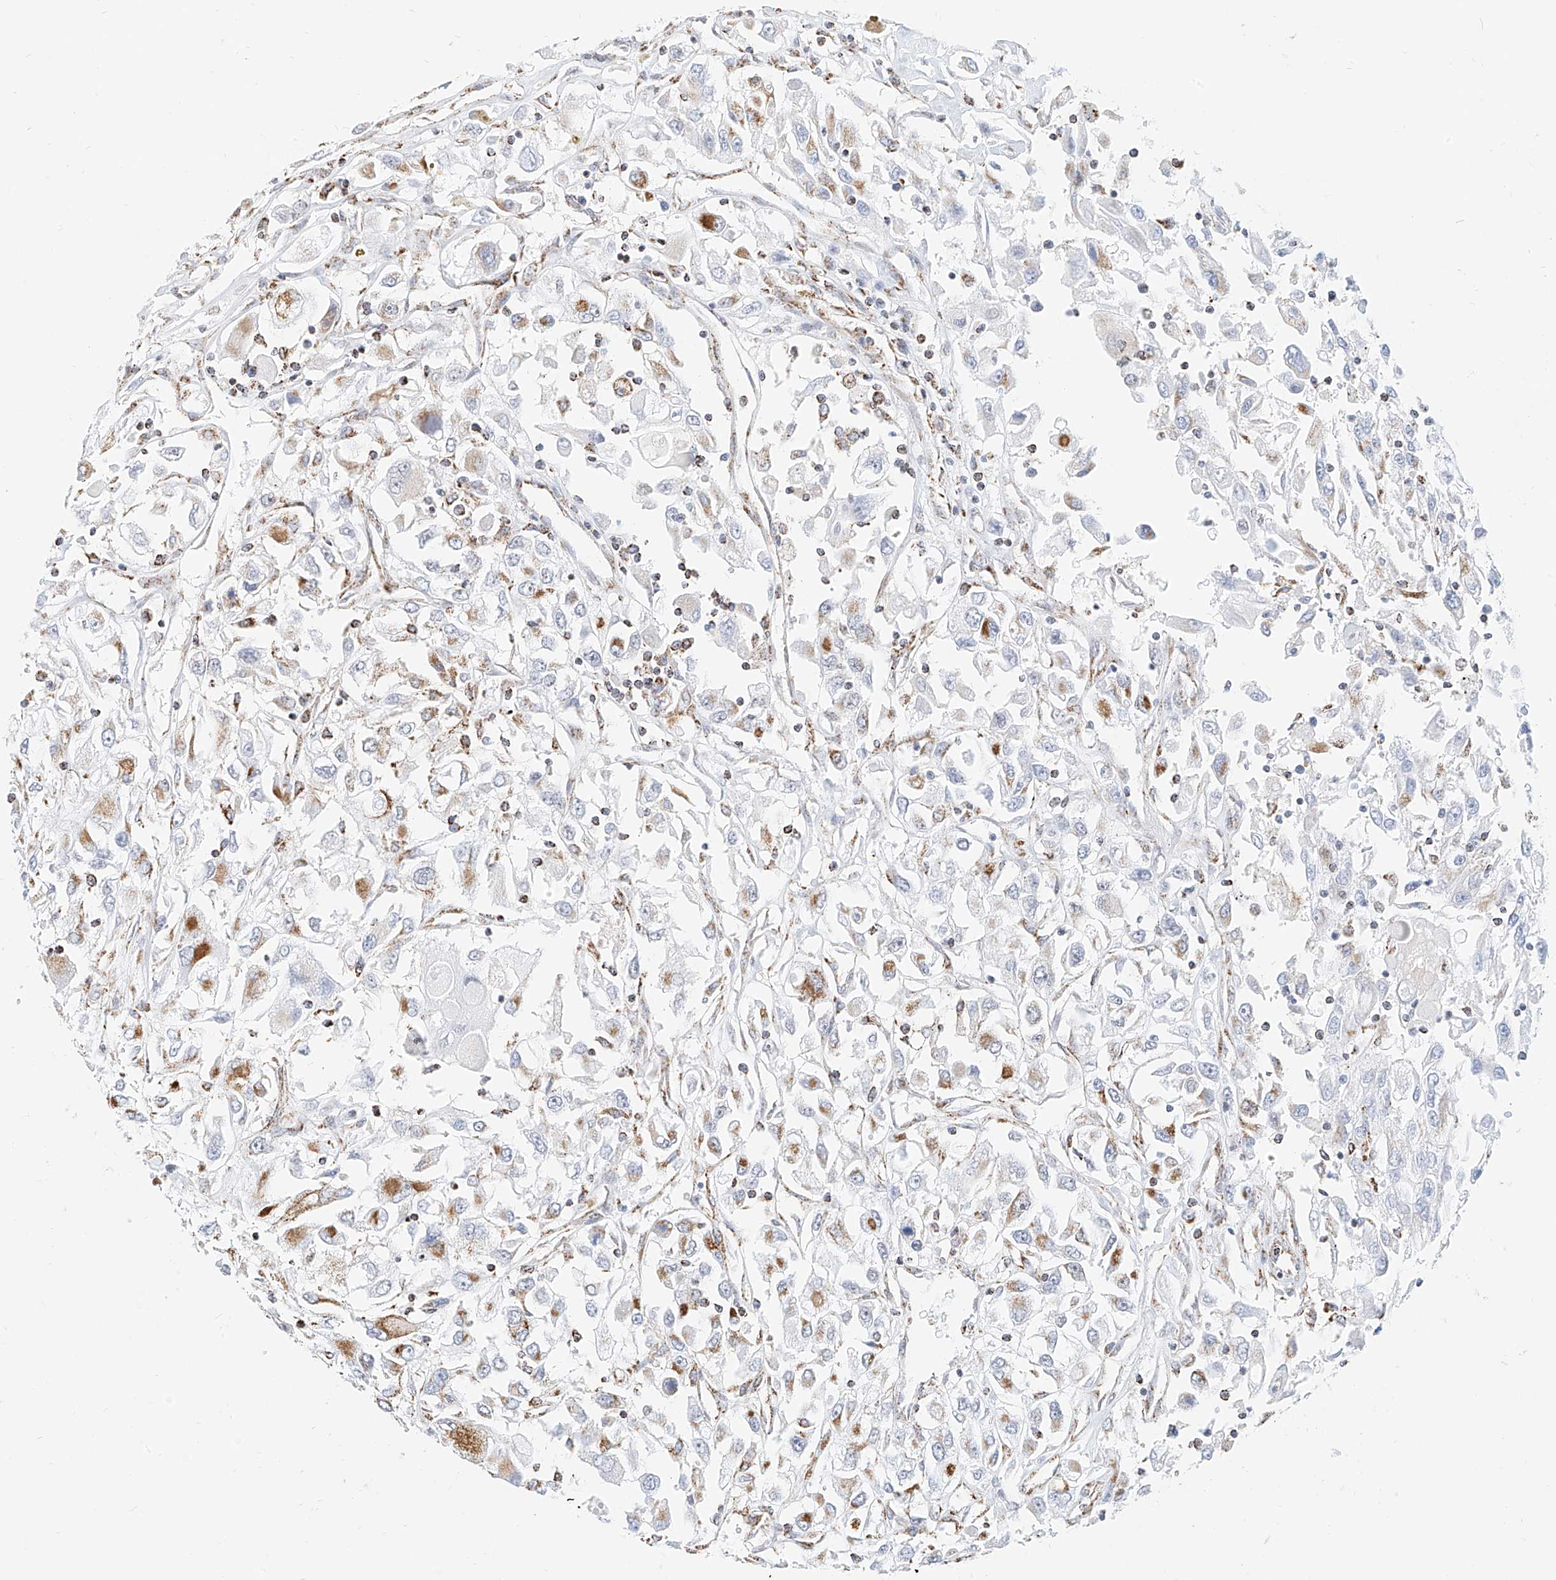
{"staining": {"intensity": "moderate", "quantity": "25%-75%", "location": "cytoplasmic/membranous"}, "tissue": "renal cancer", "cell_type": "Tumor cells", "image_type": "cancer", "snomed": [{"axis": "morphology", "description": "Adenocarcinoma, NOS"}, {"axis": "topography", "description": "Kidney"}], "caption": "This is an image of IHC staining of adenocarcinoma (renal), which shows moderate expression in the cytoplasmic/membranous of tumor cells.", "gene": "NALCN", "patient": {"sex": "female", "age": 52}}